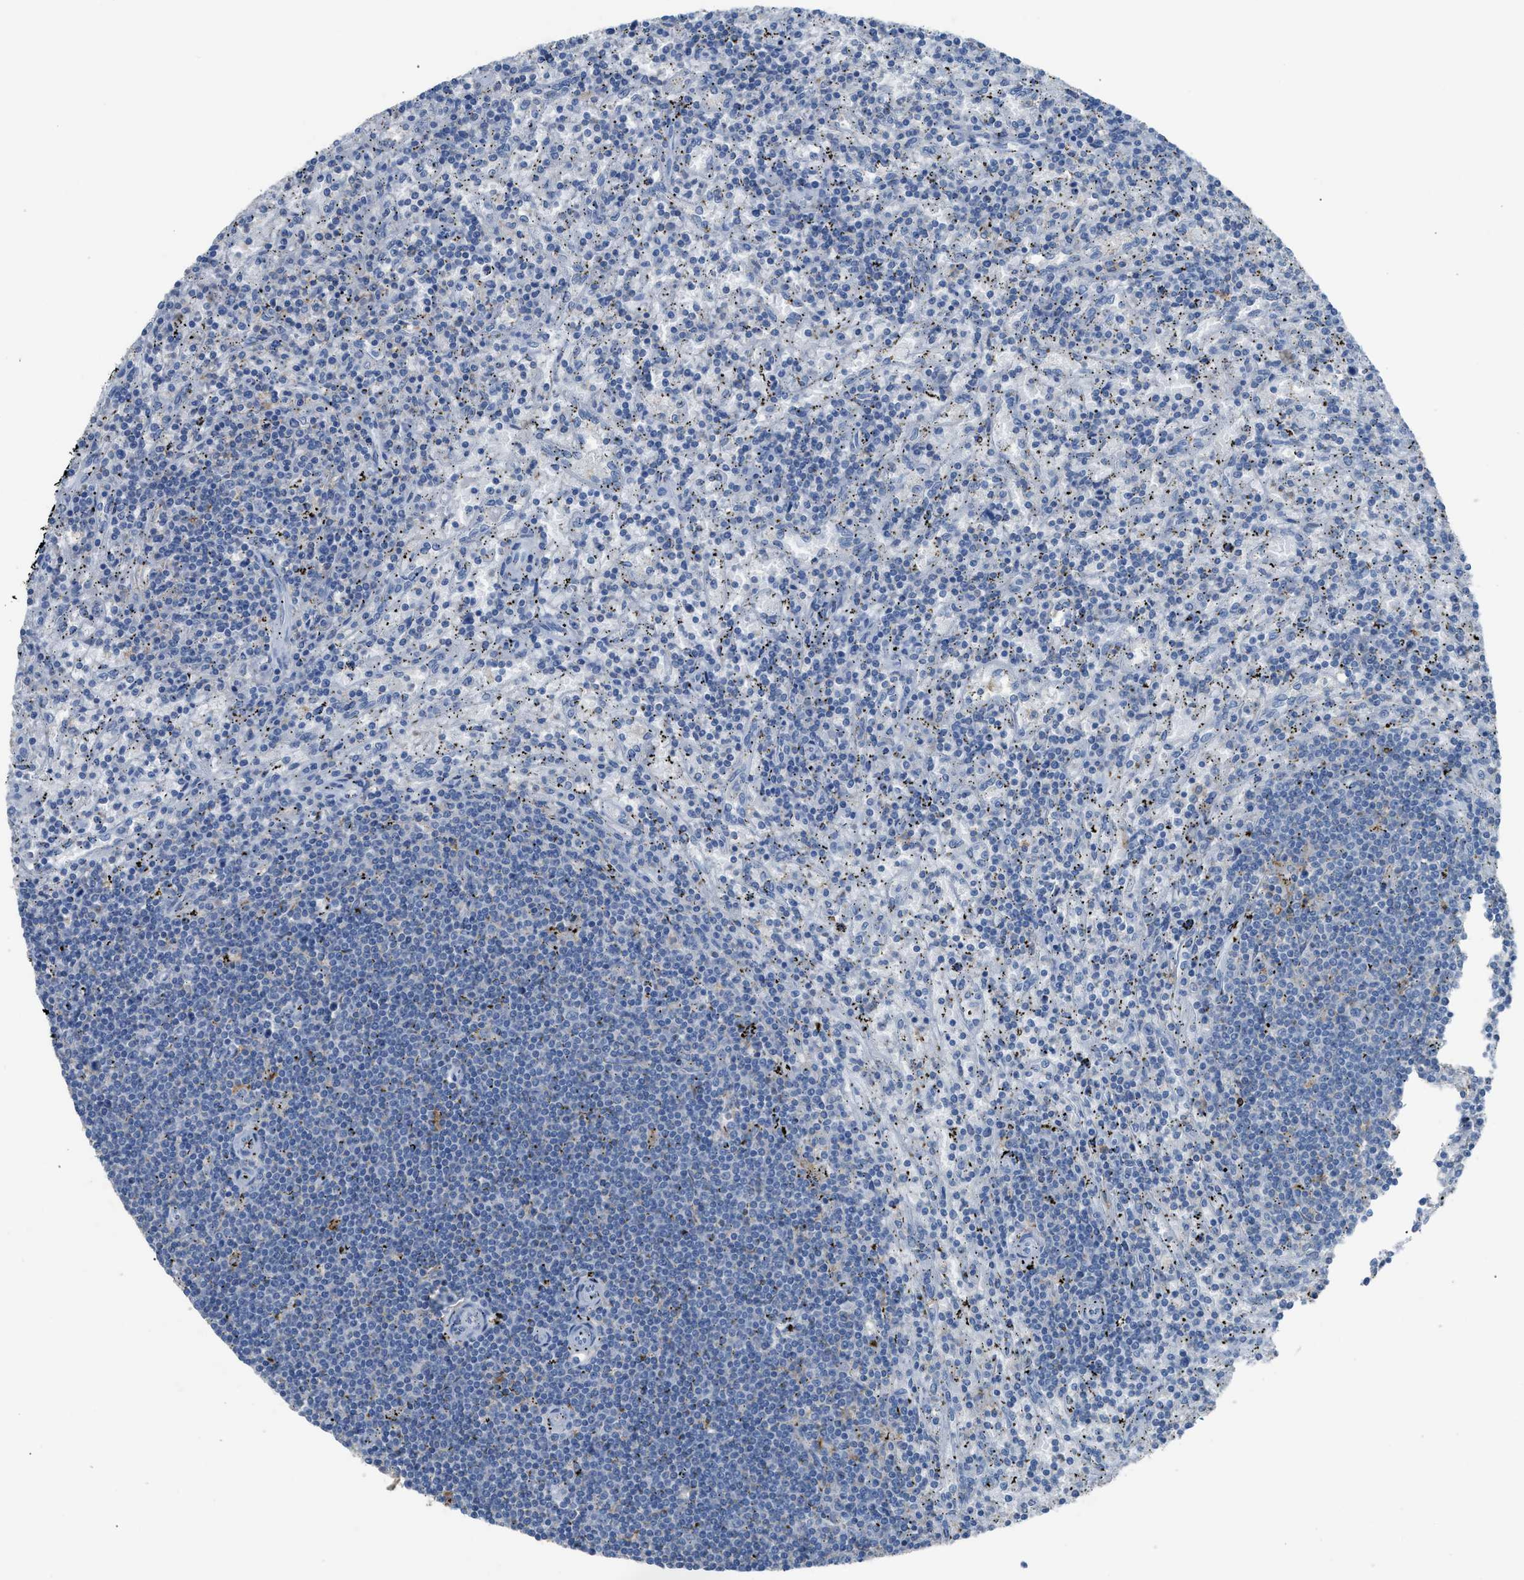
{"staining": {"intensity": "negative", "quantity": "none", "location": "none"}, "tissue": "lymphoma", "cell_type": "Tumor cells", "image_type": "cancer", "snomed": [{"axis": "morphology", "description": "Malignant lymphoma, non-Hodgkin's type, Low grade"}, {"axis": "topography", "description": "Spleen"}], "caption": "Immunohistochemistry (IHC) photomicrograph of malignant lymphoma, non-Hodgkin's type (low-grade) stained for a protein (brown), which shows no staining in tumor cells.", "gene": "OR51E1", "patient": {"sex": "male", "age": 76}}